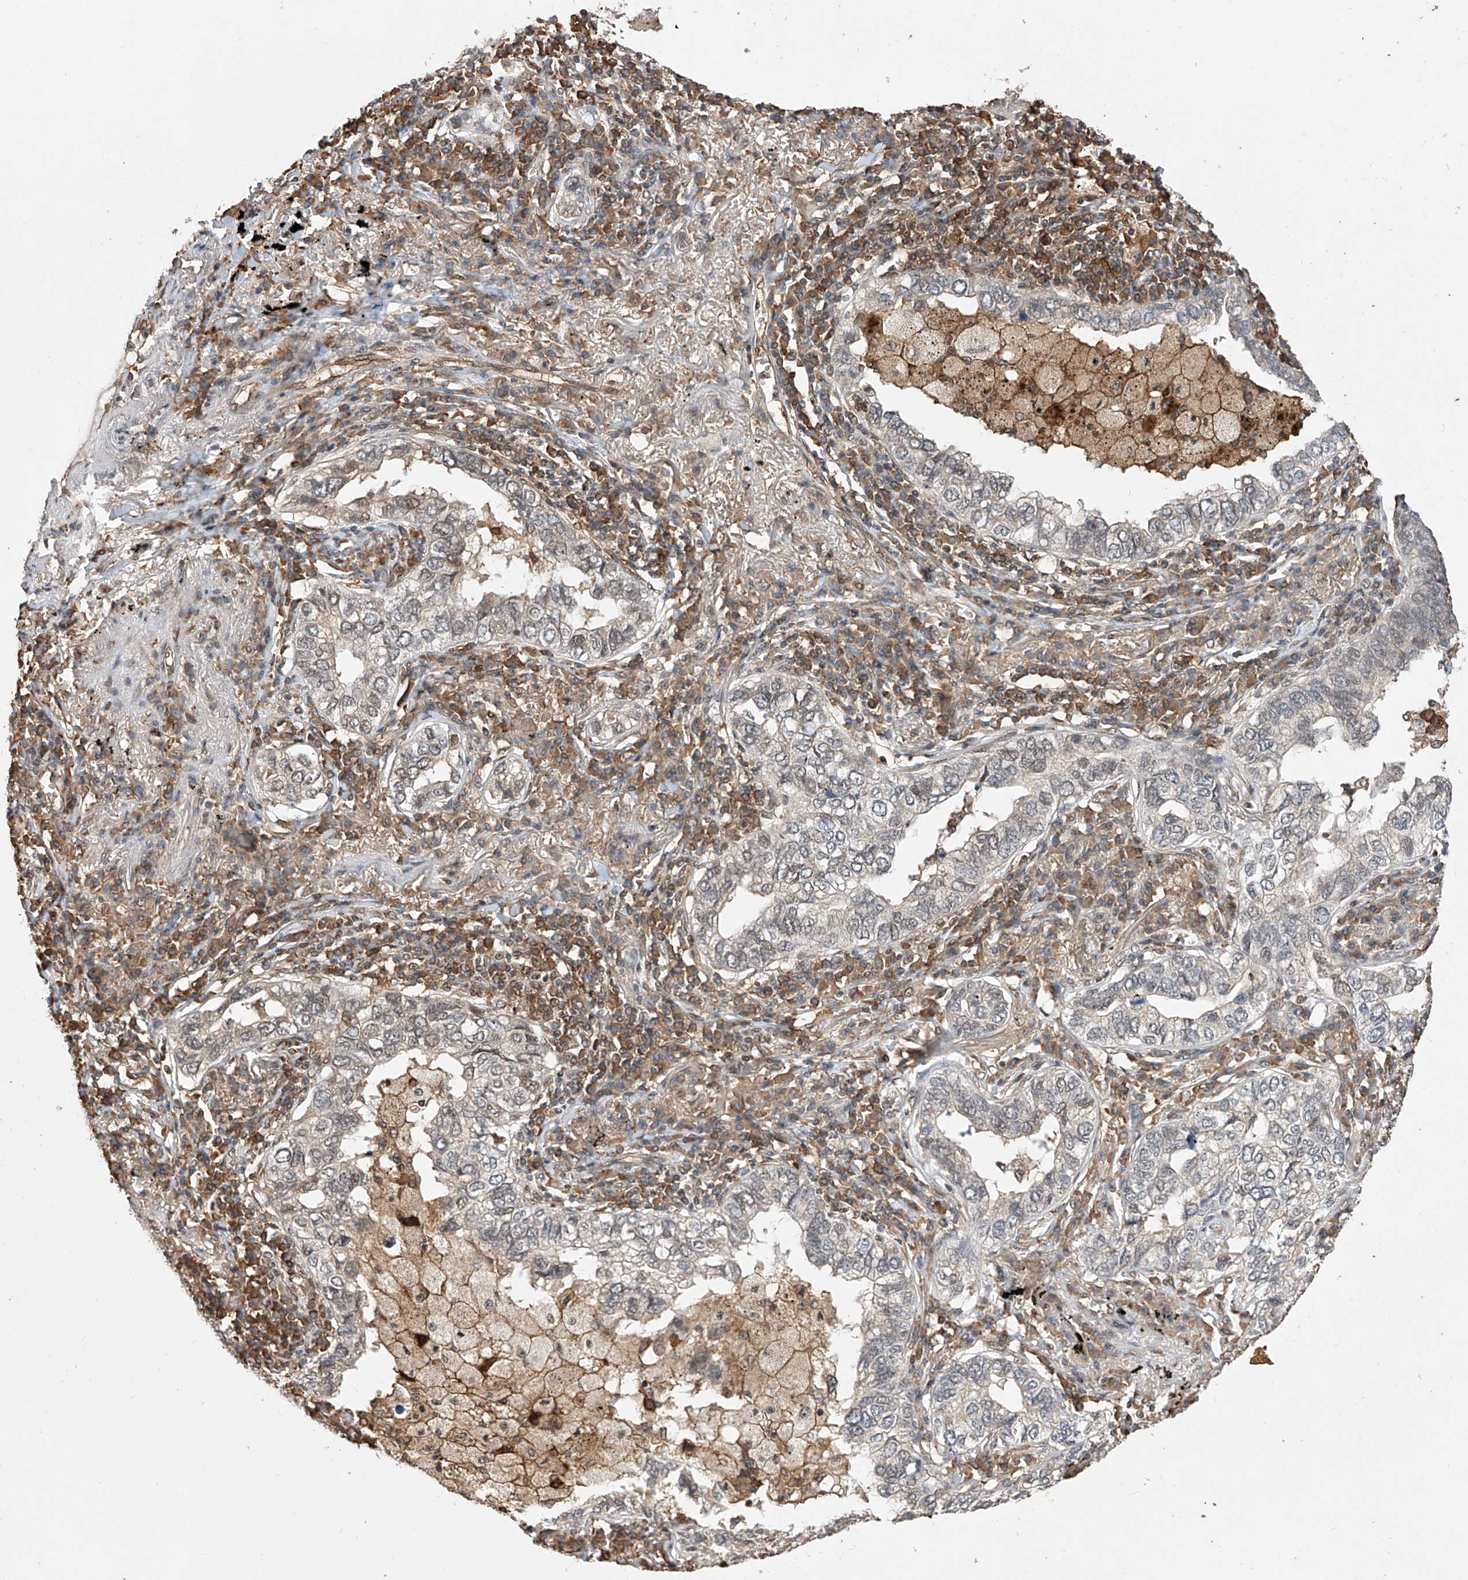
{"staining": {"intensity": "negative", "quantity": "none", "location": "none"}, "tissue": "lung cancer", "cell_type": "Tumor cells", "image_type": "cancer", "snomed": [{"axis": "morphology", "description": "Adenocarcinoma, NOS"}, {"axis": "topography", "description": "Lung"}], "caption": "DAB (3,3'-diaminobenzidine) immunohistochemical staining of lung cancer exhibits no significant staining in tumor cells.", "gene": "RILPL2", "patient": {"sex": "male", "age": 65}}